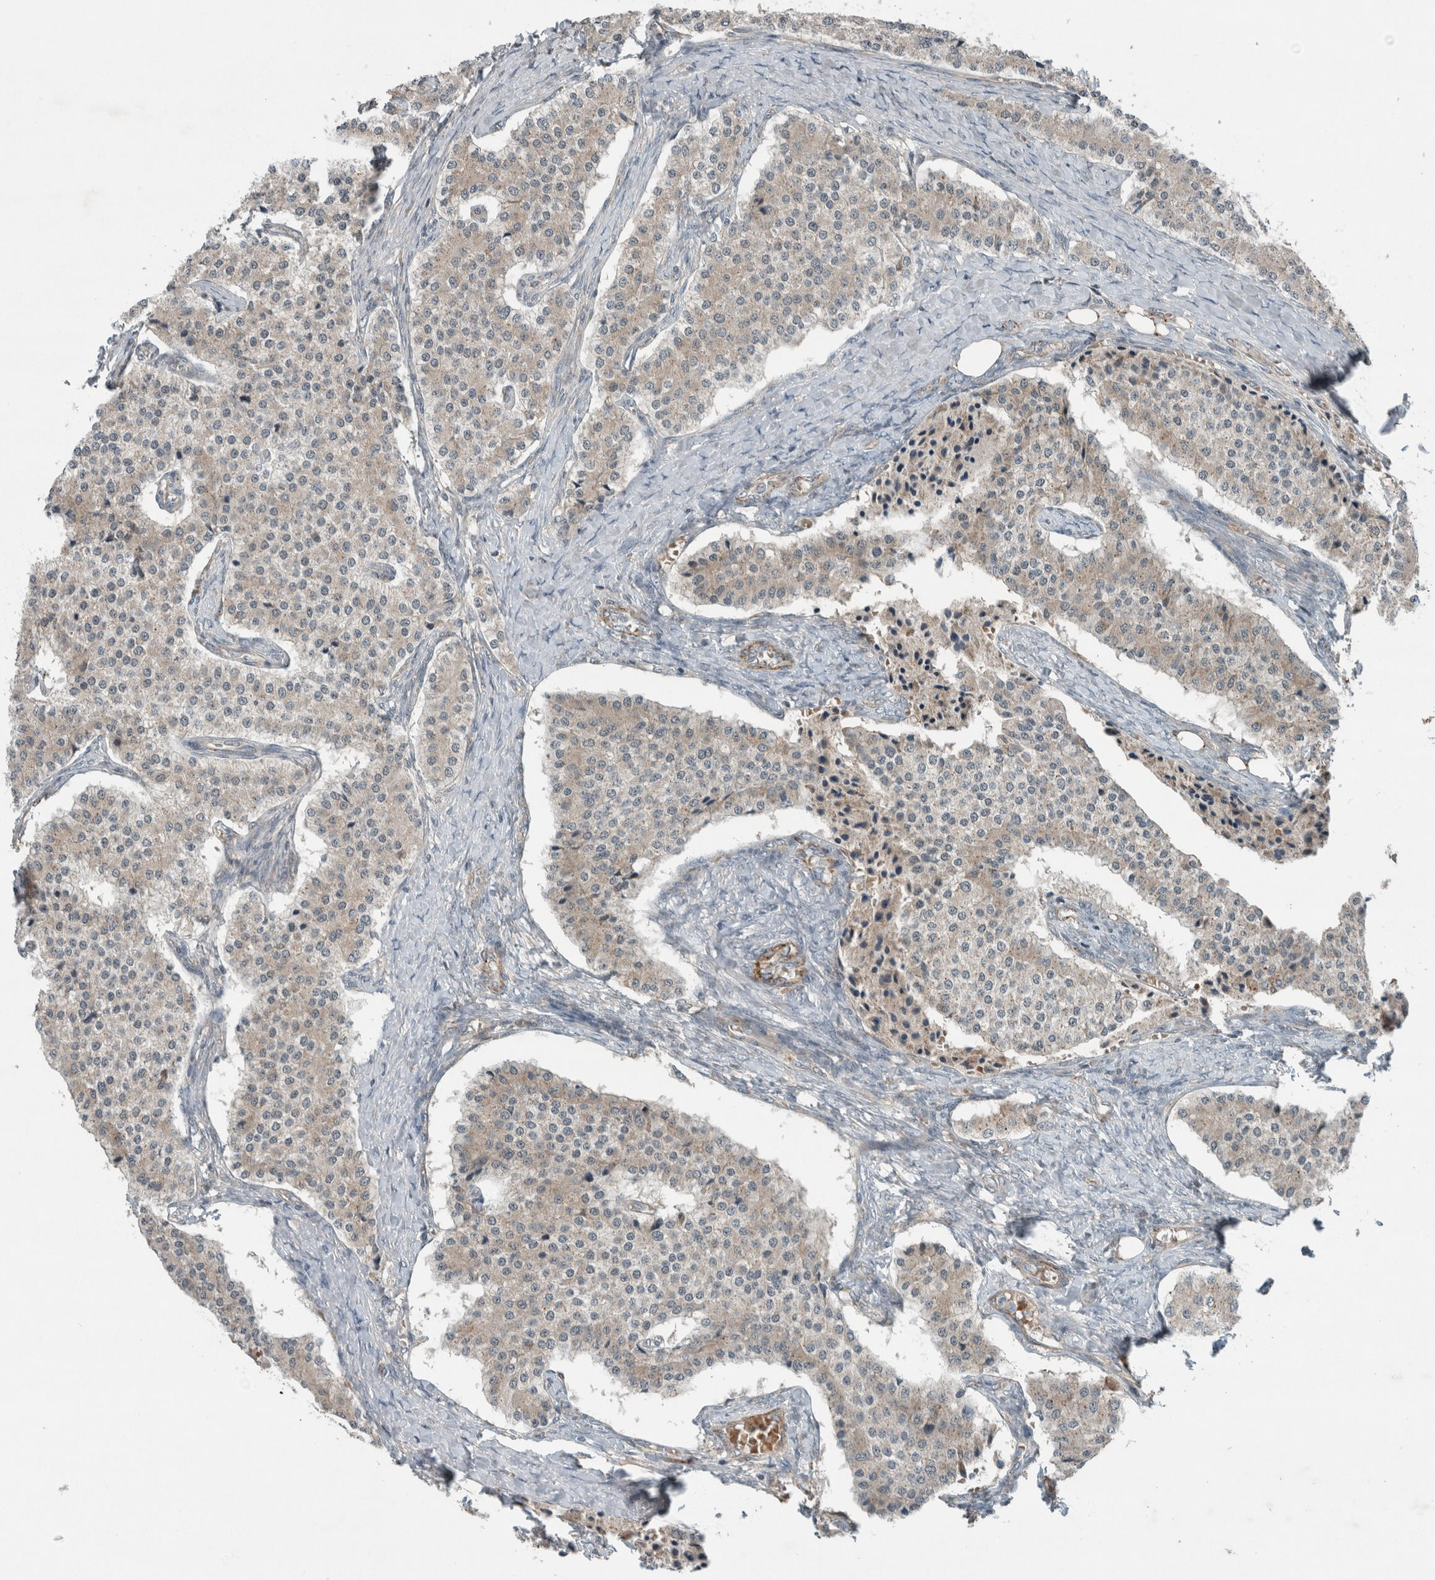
{"staining": {"intensity": "weak", "quantity": "25%-75%", "location": "cytoplasmic/membranous"}, "tissue": "carcinoid", "cell_type": "Tumor cells", "image_type": "cancer", "snomed": [{"axis": "morphology", "description": "Carcinoid, malignant, NOS"}, {"axis": "topography", "description": "Colon"}], "caption": "An IHC image of neoplastic tissue is shown. Protein staining in brown labels weak cytoplasmic/membranous positivity in carcinoid within tumor cells.", "gene": "JADE2", "patient": {"sex": "female", "age": 52}}